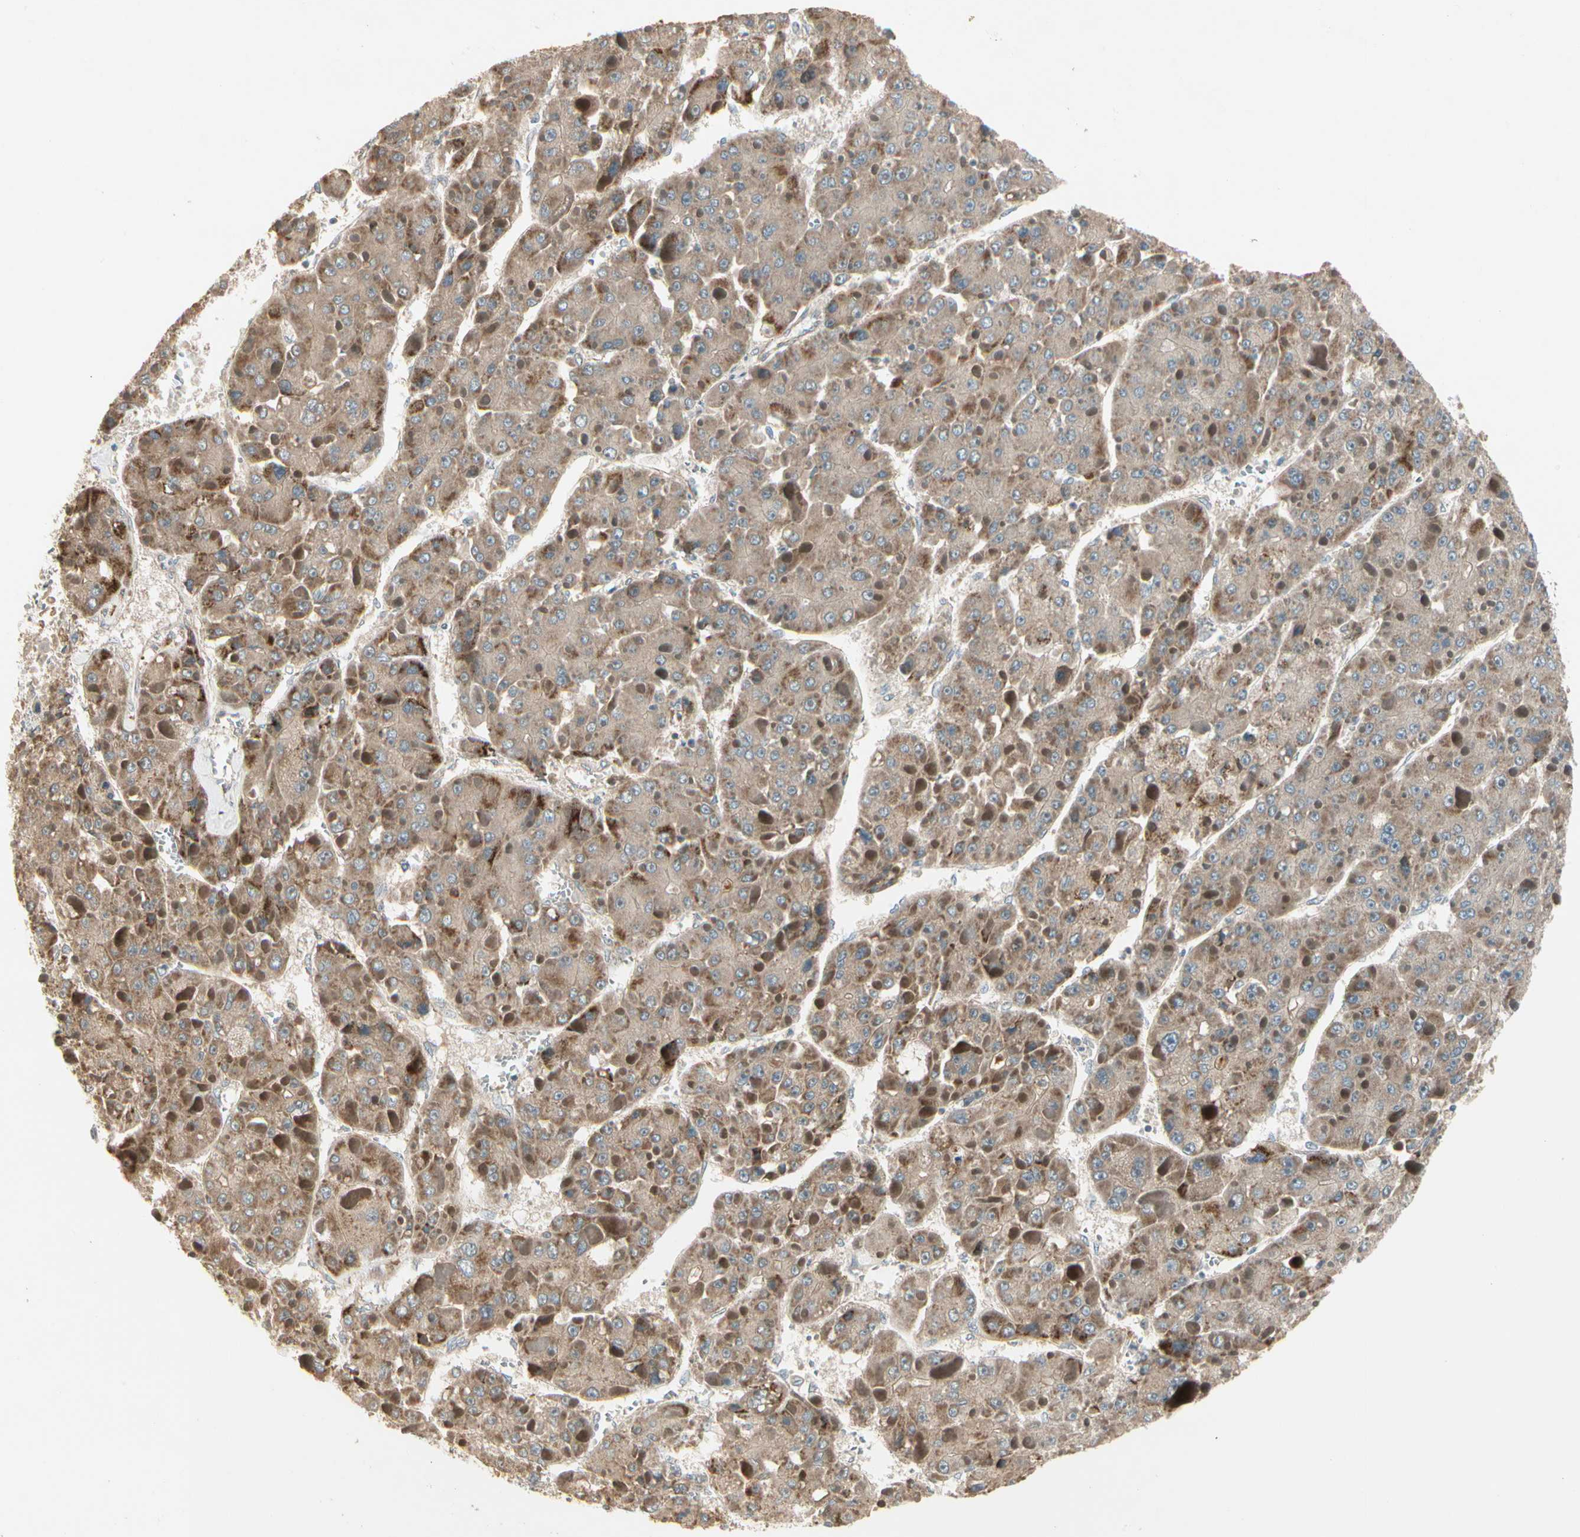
{"staining": {"intensity": "moderate", "quantity": "25%-75%", "location": "cytoplasmic/membranous"}, "tissue": "liver cancer", "cell_type": "Tumor cells", "image_type": "cancer", "snomed": [{"axis": "morphology", "description": "Carcinoma, Hepatocellular, NOS"}, {"axis": "topography", "description": "Liver"}], "caption": "Human liver cancer stained with a protein marker shows moderate staining in tumor cells.", "gene": "ACVR1", "patient": {"sex": "female", "age": 73}}